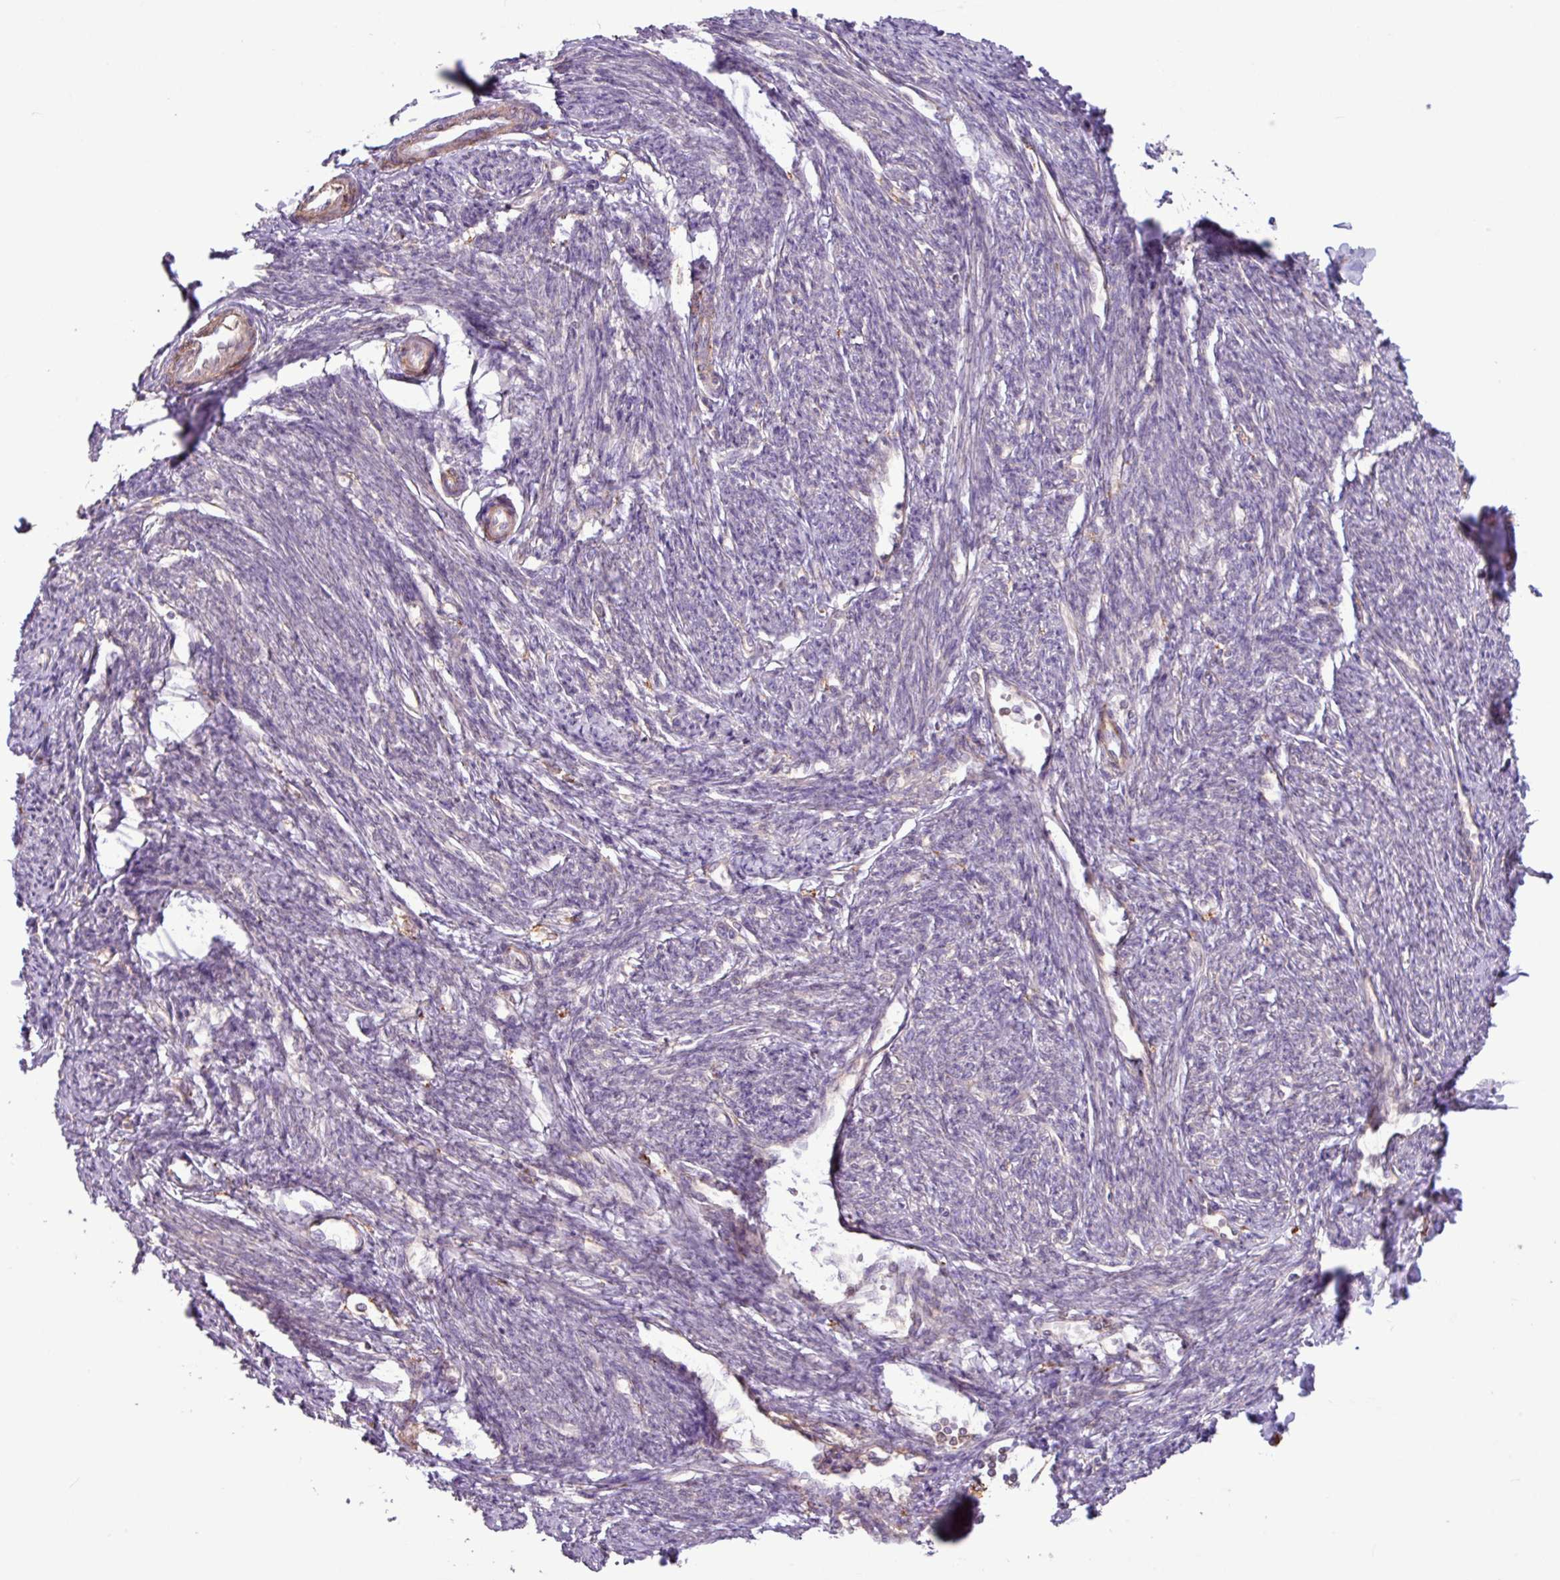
{"staining": {"intensity": "moderate", "quantity": "25%-75%", "location": "cytoplasmic/membranous"}, "tissue": "smooth muscle", "cell_type": "Smooth muscle cells", "image_type": "normal", "snomed": [{"axis": "morphology", "description": "Normal tissue, NOS"}, {"axis": "topography", "description": "Smooth muscle"}, {"axis": "topography", "description": "Fallopian tube"}], "caption": "Smooth muscle stained with DAB (3,3'-diaminobenzidine) immunohistochemistry exhibits medium levels of moderate cytoplasmic/membranous staining in about 25%-75% of smooth muscle cells.", "gene": "ARHGEF25", "patient": {"sex": "female", "age": 59}}